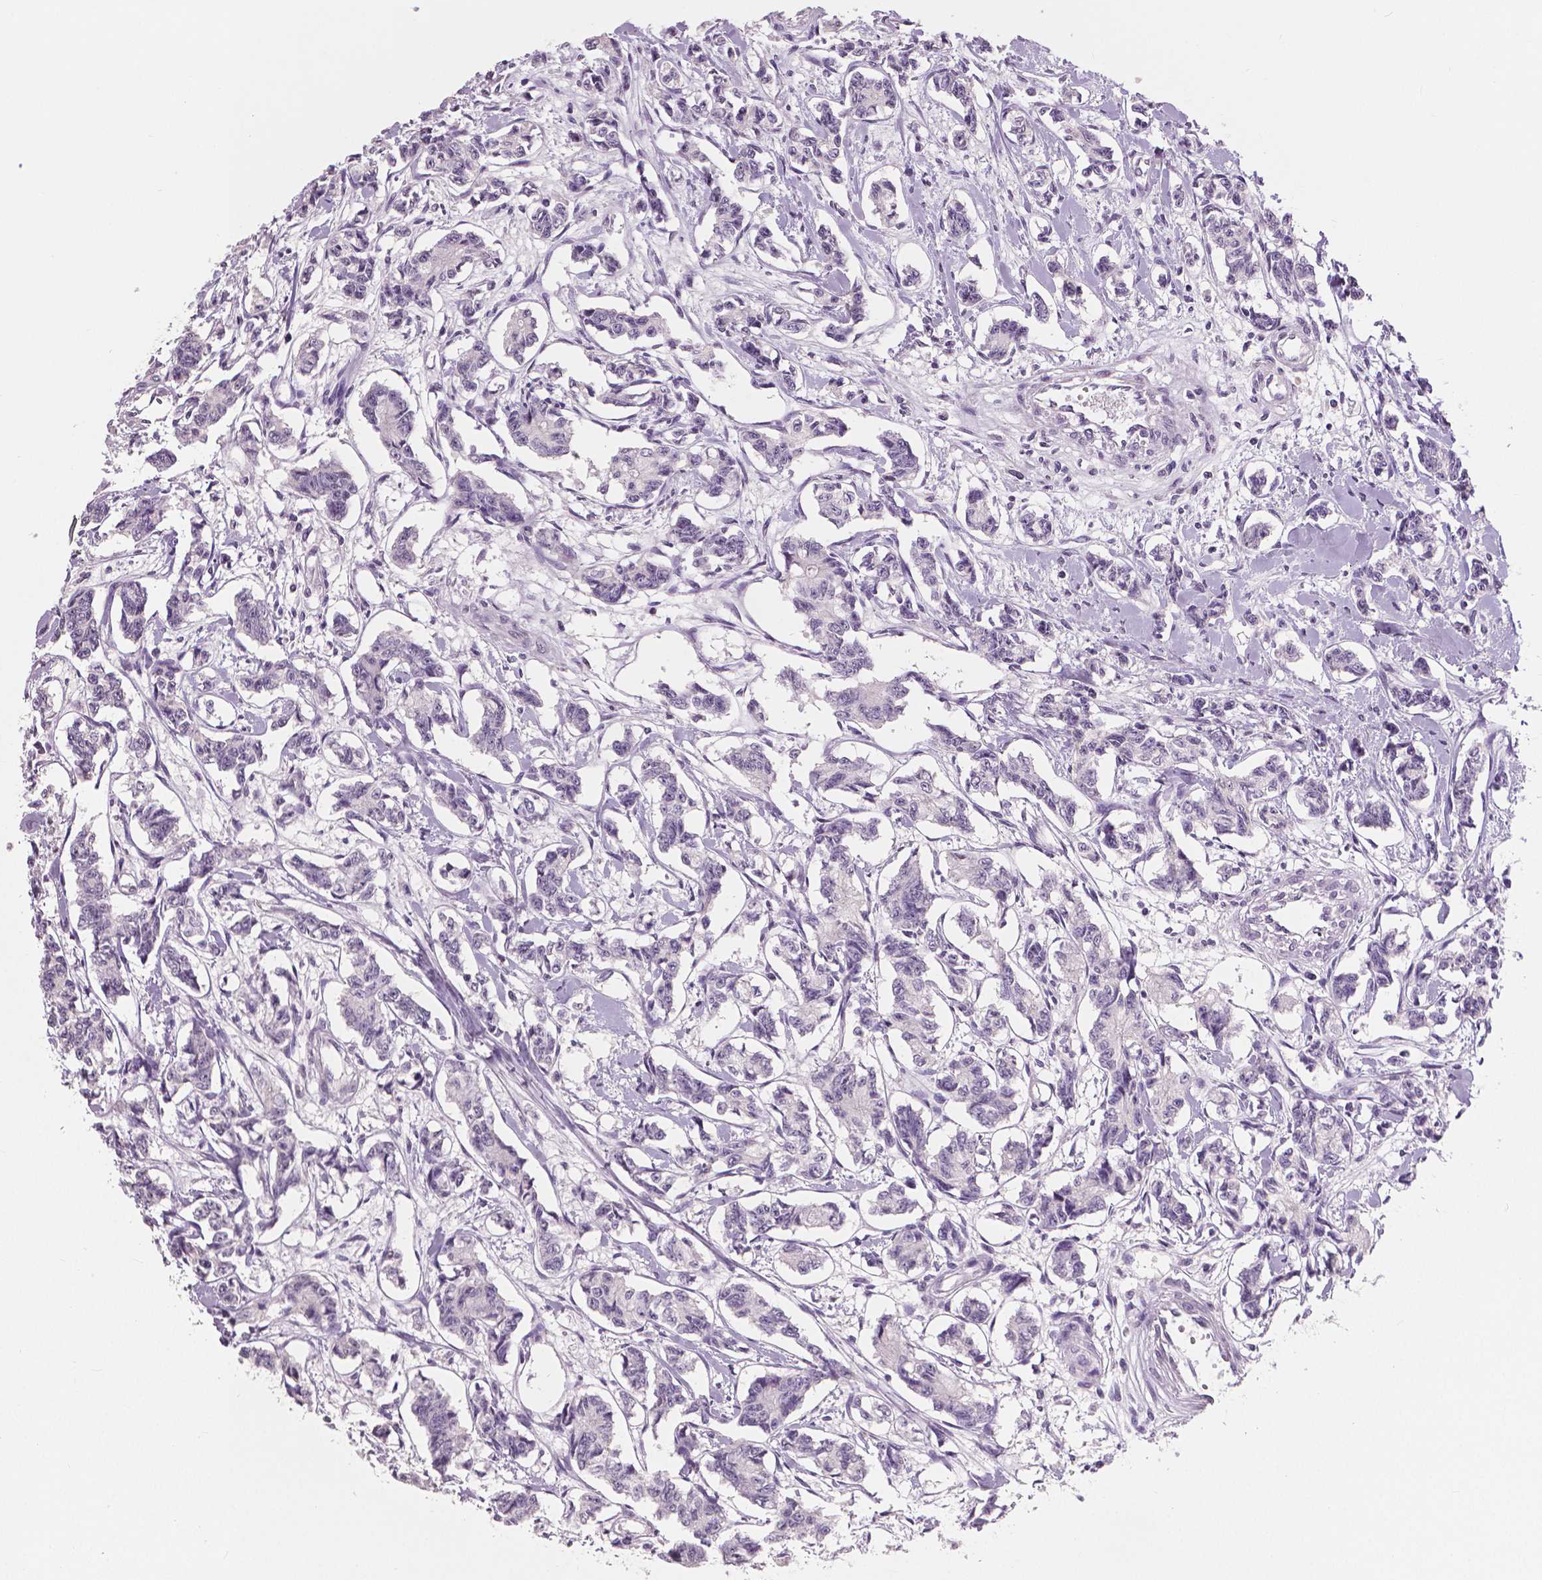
{"staining": {"intensity": "negative", "quantity": "none", "location": "none"}, "tissue": "carcinoid", "cell_type": "Tumor cells", "image_type": "cancer", "snomed": [{"axis": "morphology", "description": "Carcinoid, malignant, NOS"}, {"axis": "topography", "description": "Kidney"}], "caption": "Tumor cells show no significant positivity in carcinoid. The staining is performed using DAB brown chromogen with nuclei counter-stained in using hematoxylin.", "gene": "NECAB1", "patient": {"sex": "female", "age": 41}}